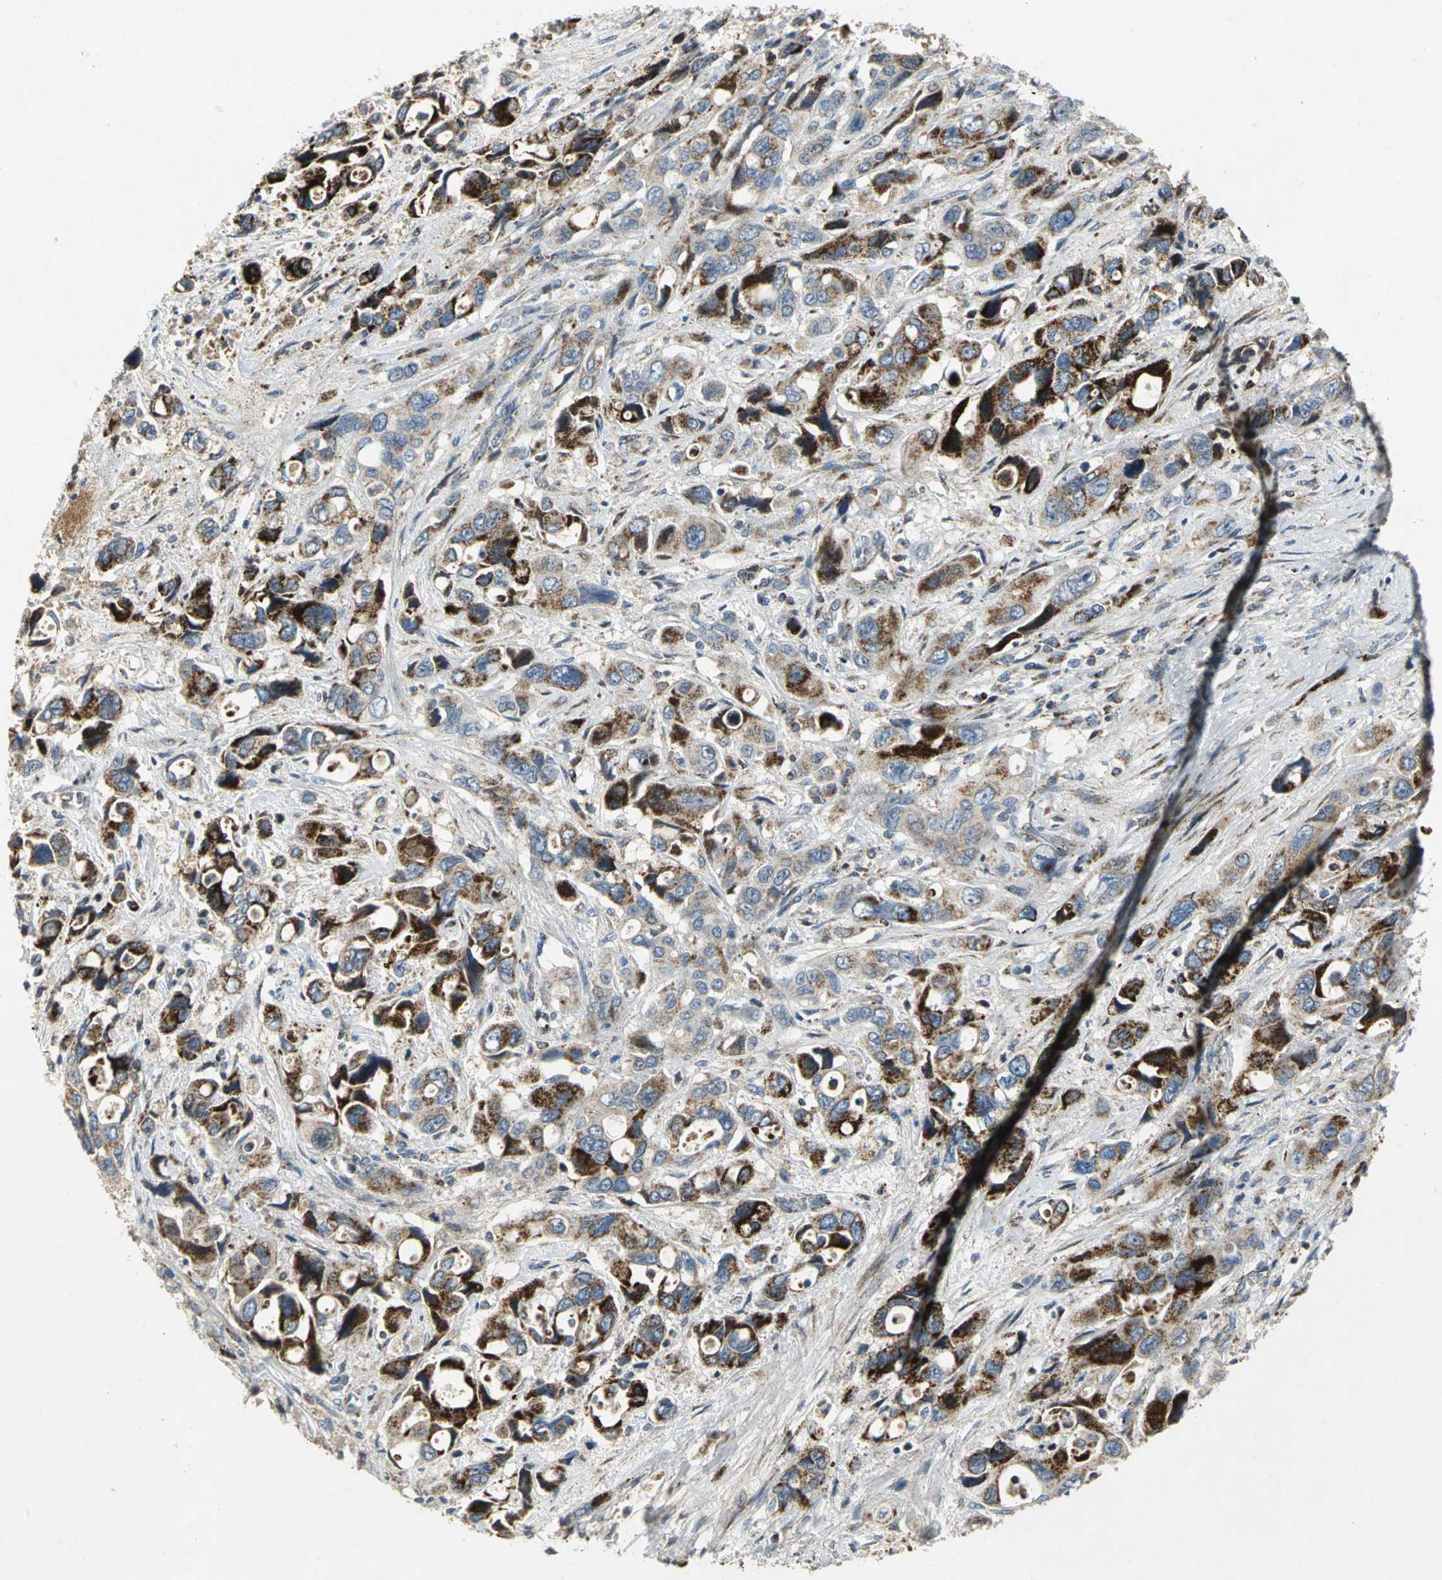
{"staining": {"intensity": "strong", "quantity": ">75%", "location": "cytoplasmic/membranous"}, "tissue": "pancreatic cancer", "cell_type": "Tumor cells", "image_type": "cancer", "snomed": [{"axis": "morphology", "description": "Adenocarcinoma, NOS"}, {"axis": "topography", "description": "Pancreas"}], "caption": "Human pancreatic adenocarcinoma stained with a protein marker displays strong staining in tumor cells.", "gene": "SPPL2B", "patient": {"sex": "male", "age": 46}}